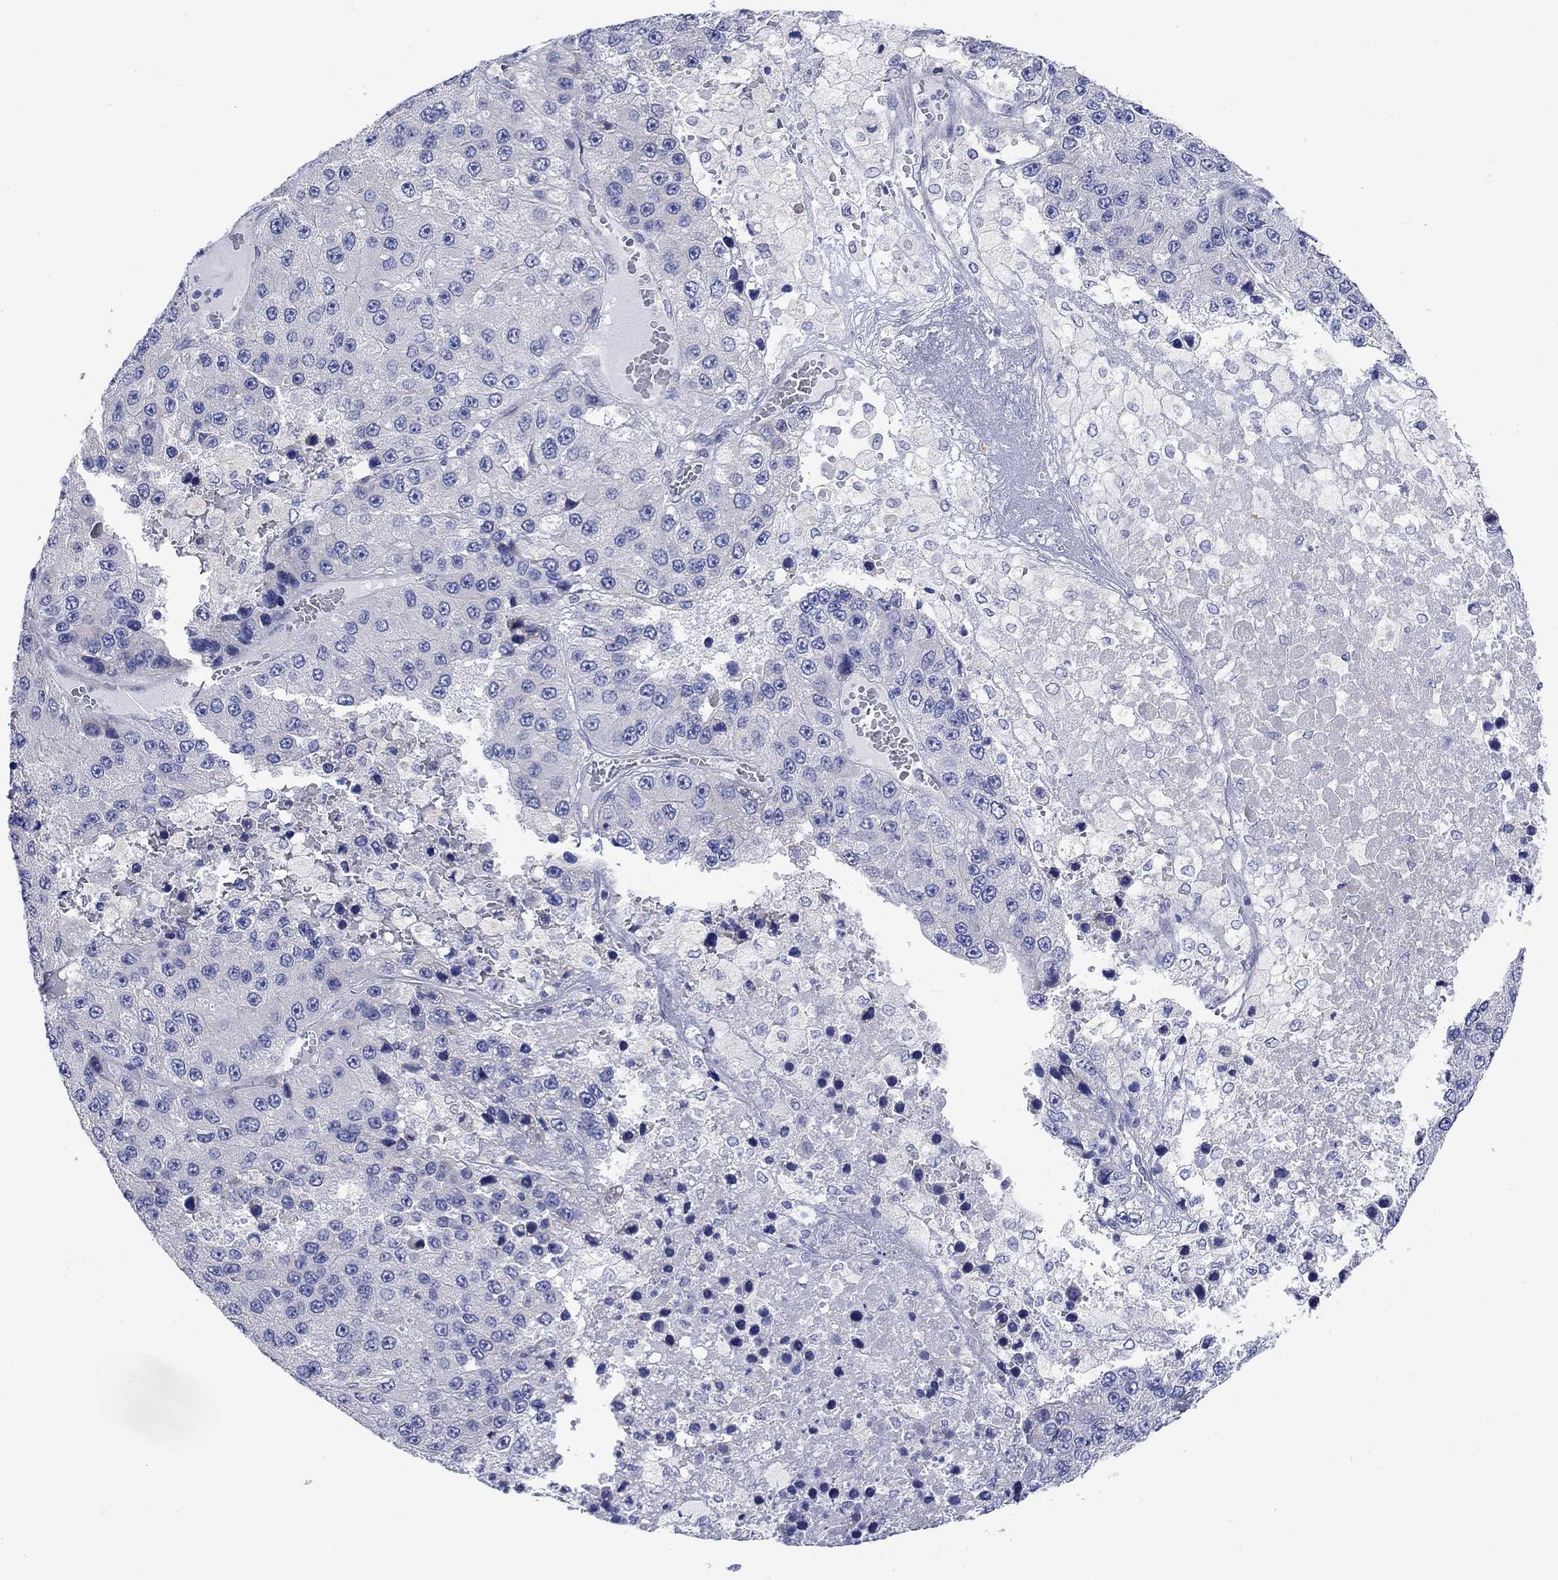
{"staining": {"intensity": "negative", "quantity": "none", "location": "none"}, "tissue": "liver cancer", "cell_type": "Tumor cells", "image_type": "cancer", "snomed": [{"axis": "morphology", "description": "Carcinoma, Hepatocellular, NOS"}, {"axis": "topography", "description": "Liver"}], "caption": "Protein analysis of hepatocellular carcinoma (liver) shows no significant positivity in tumor cells.", "gene": "KRT222", "patient": {"sex": "female", "age": 73}}